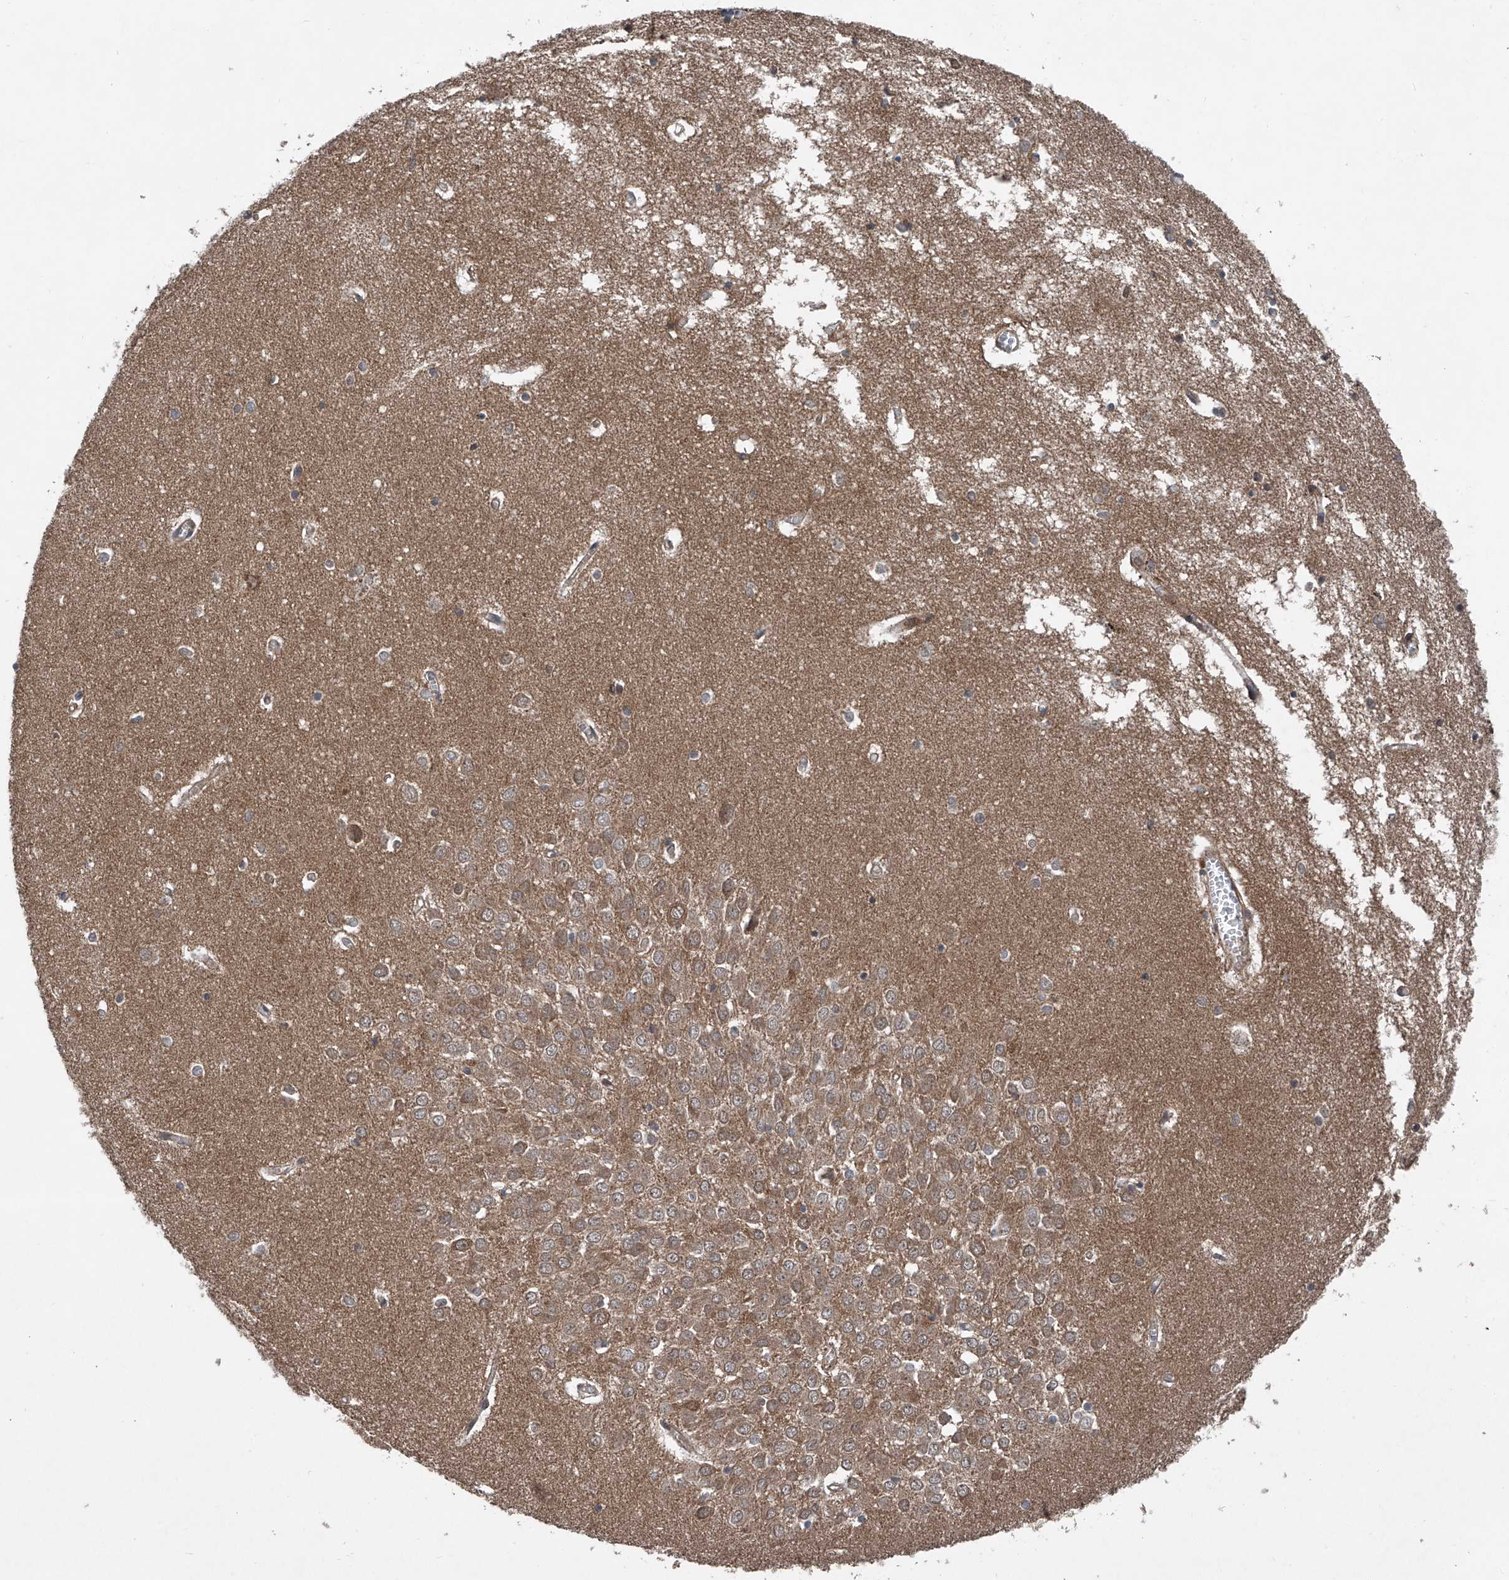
{"staining": {"intensity": "moderate", "quantity": "<25%", "location": "cytoplasmic/membranous"}, "tissue": "hippocampus", "cell_type": "Glial cells", "image_type": "normal", "snomed": [{"axis": "morphology", "description": "Normal tissue, NOS"}, {"axis": "topography", "description": "Hippocampus"}], "caption": "Immunohistochemical staining of normal hippocampus exhibits <25% levels of moderate cytoplasmic/membranous protein expression in approximately <25% of glial cells.", "gene": "SMAP1", "patient": {"sex": "male", "age": 70}}